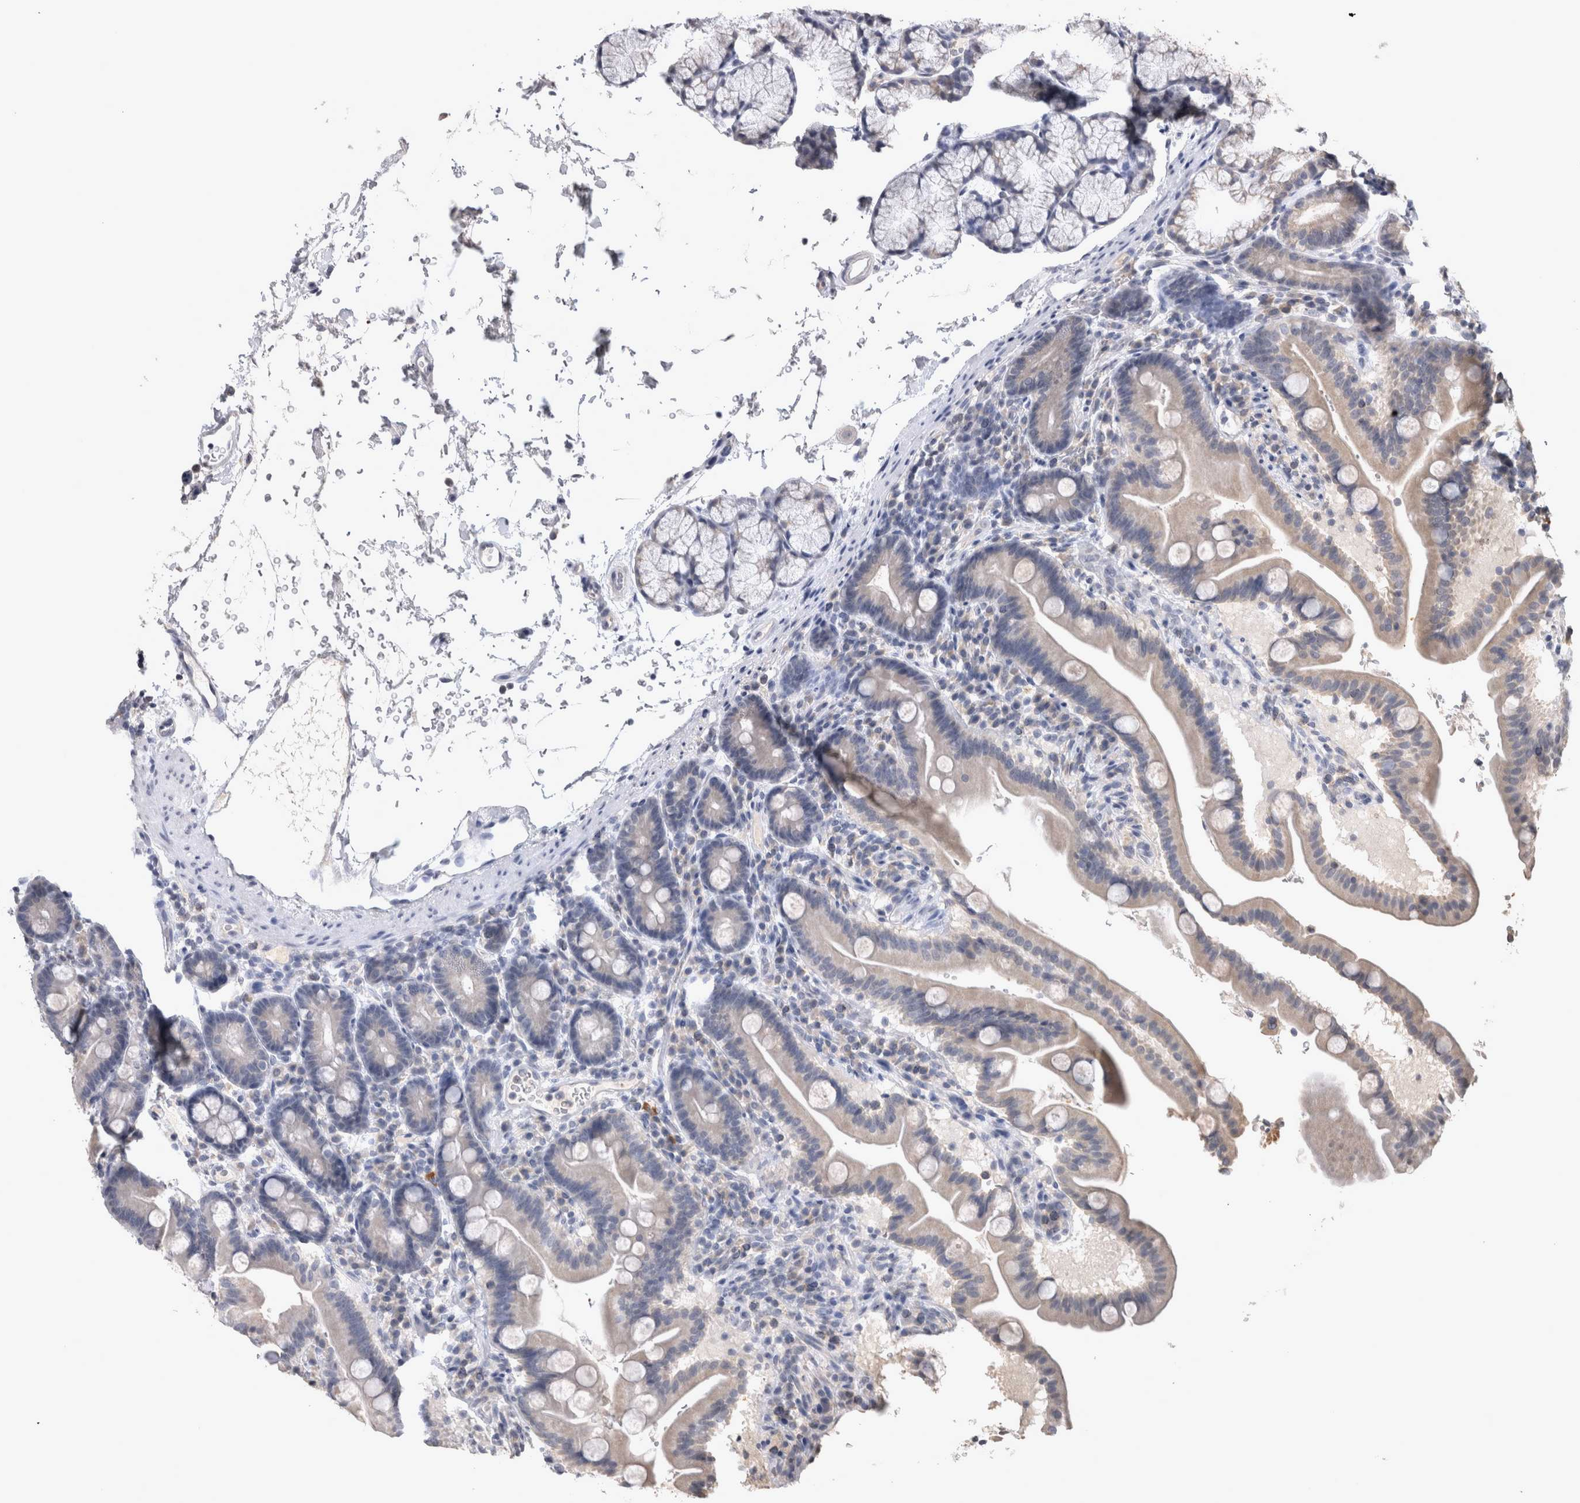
{"staining": {"intensity": "weak", "quantity": ">75%", "location": "cytoplasmic/membranous"}, "tissue": "duodenum", "cell_type": "Glandular cells", "image_type": "normal", "snomed": [{"axis": "morphology", "description": "Normal tissue, NOS"}, {"axis": "topography", "description": "Duodenum"}], "caption": "Protein expression analysis of unremarkable human duodenum reveals weak cytoplasmic/membranous staining in about >75% of glandular cells. (DAB (3,3'-diaminobenzidine) = brown stain, brightfield microscopy at high magnification).", "gene": "WNT7A", "patient": {"sex": "male", "age": 54}}